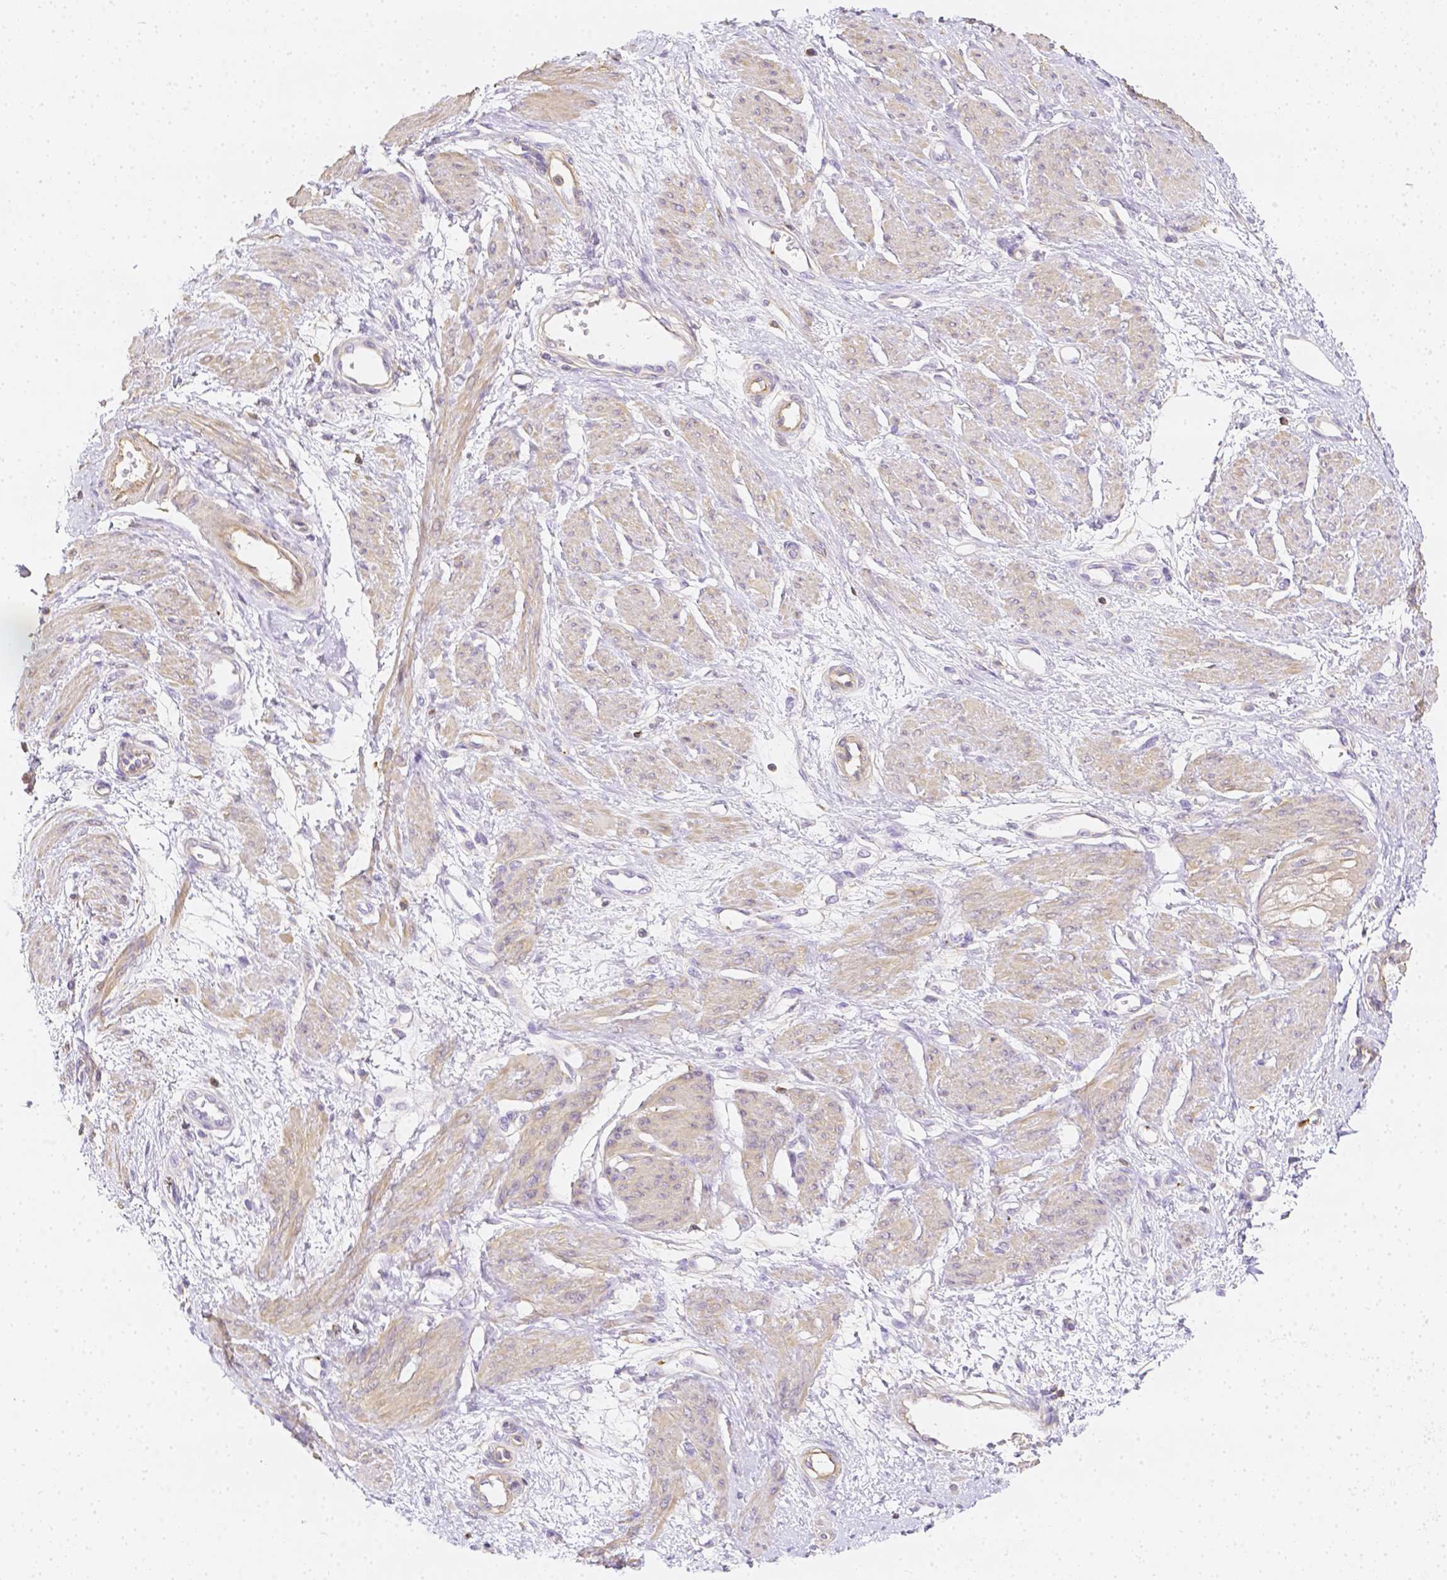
{"staining": {"intensity": "weak", "quantity": "25%-75%", "location": "cytoplasmic/membranous"}, "tissue": "smooth muscle", "cell_type": "Smooth muscle cells", "image_type": "normal", "snomed": [{"axis": "morphology", "description": "Normal tissue, NOS"}, {"axis": "topography", "description": "Smooth muscle"}, {"axis": "topography", "description": "Uterus"}], "caption": "This photomicrograph reveals benign smooth muscle stained with immunohistochemistry to label a protein in brown. The cytoplasmic/membranous of smooth muscle cells show weak positivity for the protein. Nuclei are counter-stained blue.", "gene": "ASAH2B", "patient": {"sex": "female", "age": 39}}